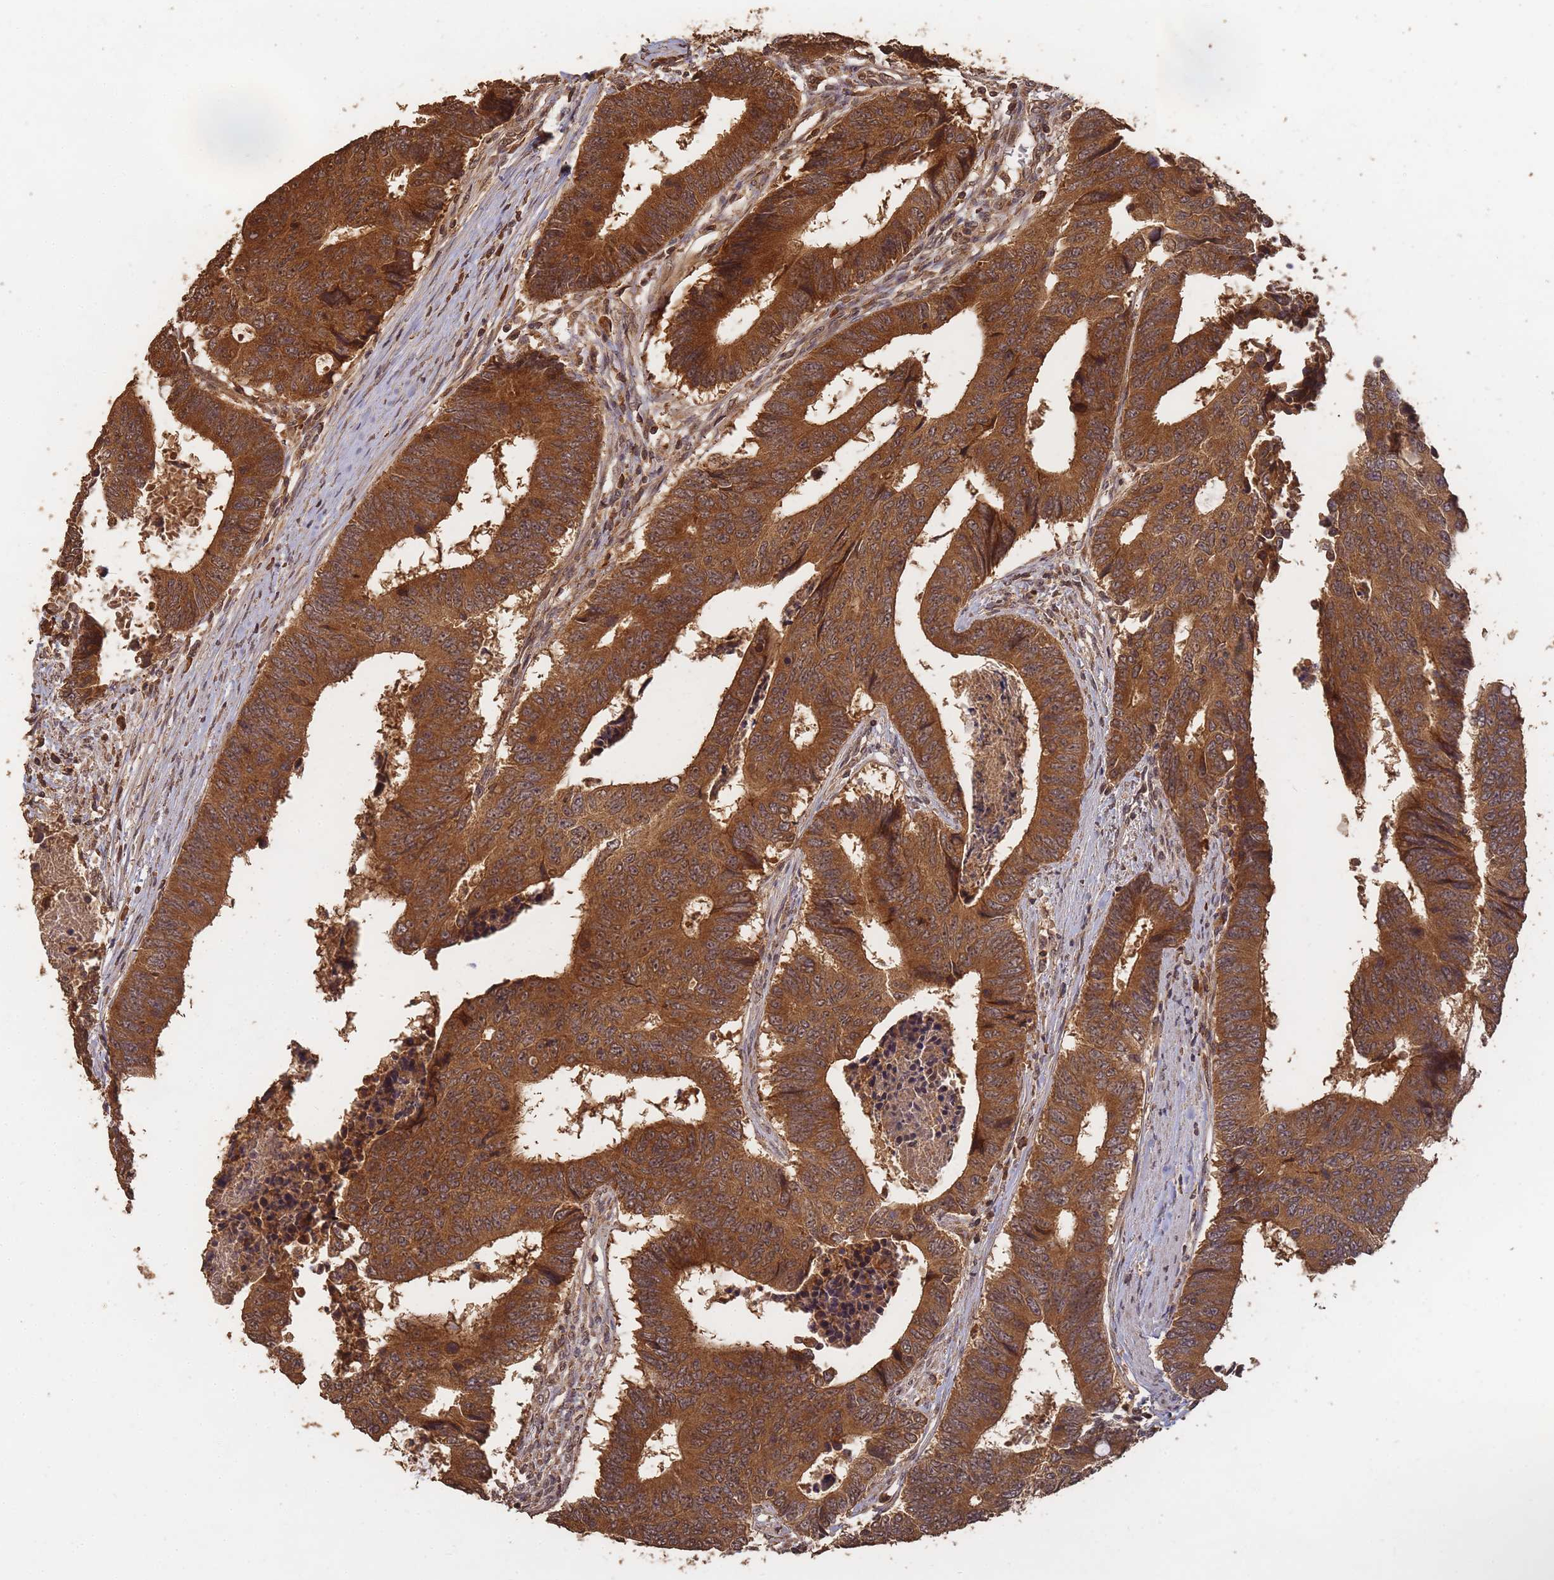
{"staining": {"intensity": "strong", "quantity": ">75%", "location": "cytoplasmic/membranous,nuclear"}, "tissue": "colorectal cancer", "cell_type": "Tumor cells", "image_type": "cancer", "snomed": [{"axis": "morphology", "description": "Adenocarcinoma, NOS"}, {"axis": "topography", "description": "Rectum"}], "caption": "Tumor cells demonstrate high levels of strong cytoplasmic/membranous and nuclear positivity in about >75% of cells in human colorectal cancer (adenocarcinoma). (DAB (3,3'-diaminobenzidine) = brown stain, brightfield microscopy at high magnification).", "gene": "ALKBH1", "patient": {"sex": "male", "age": 84}}